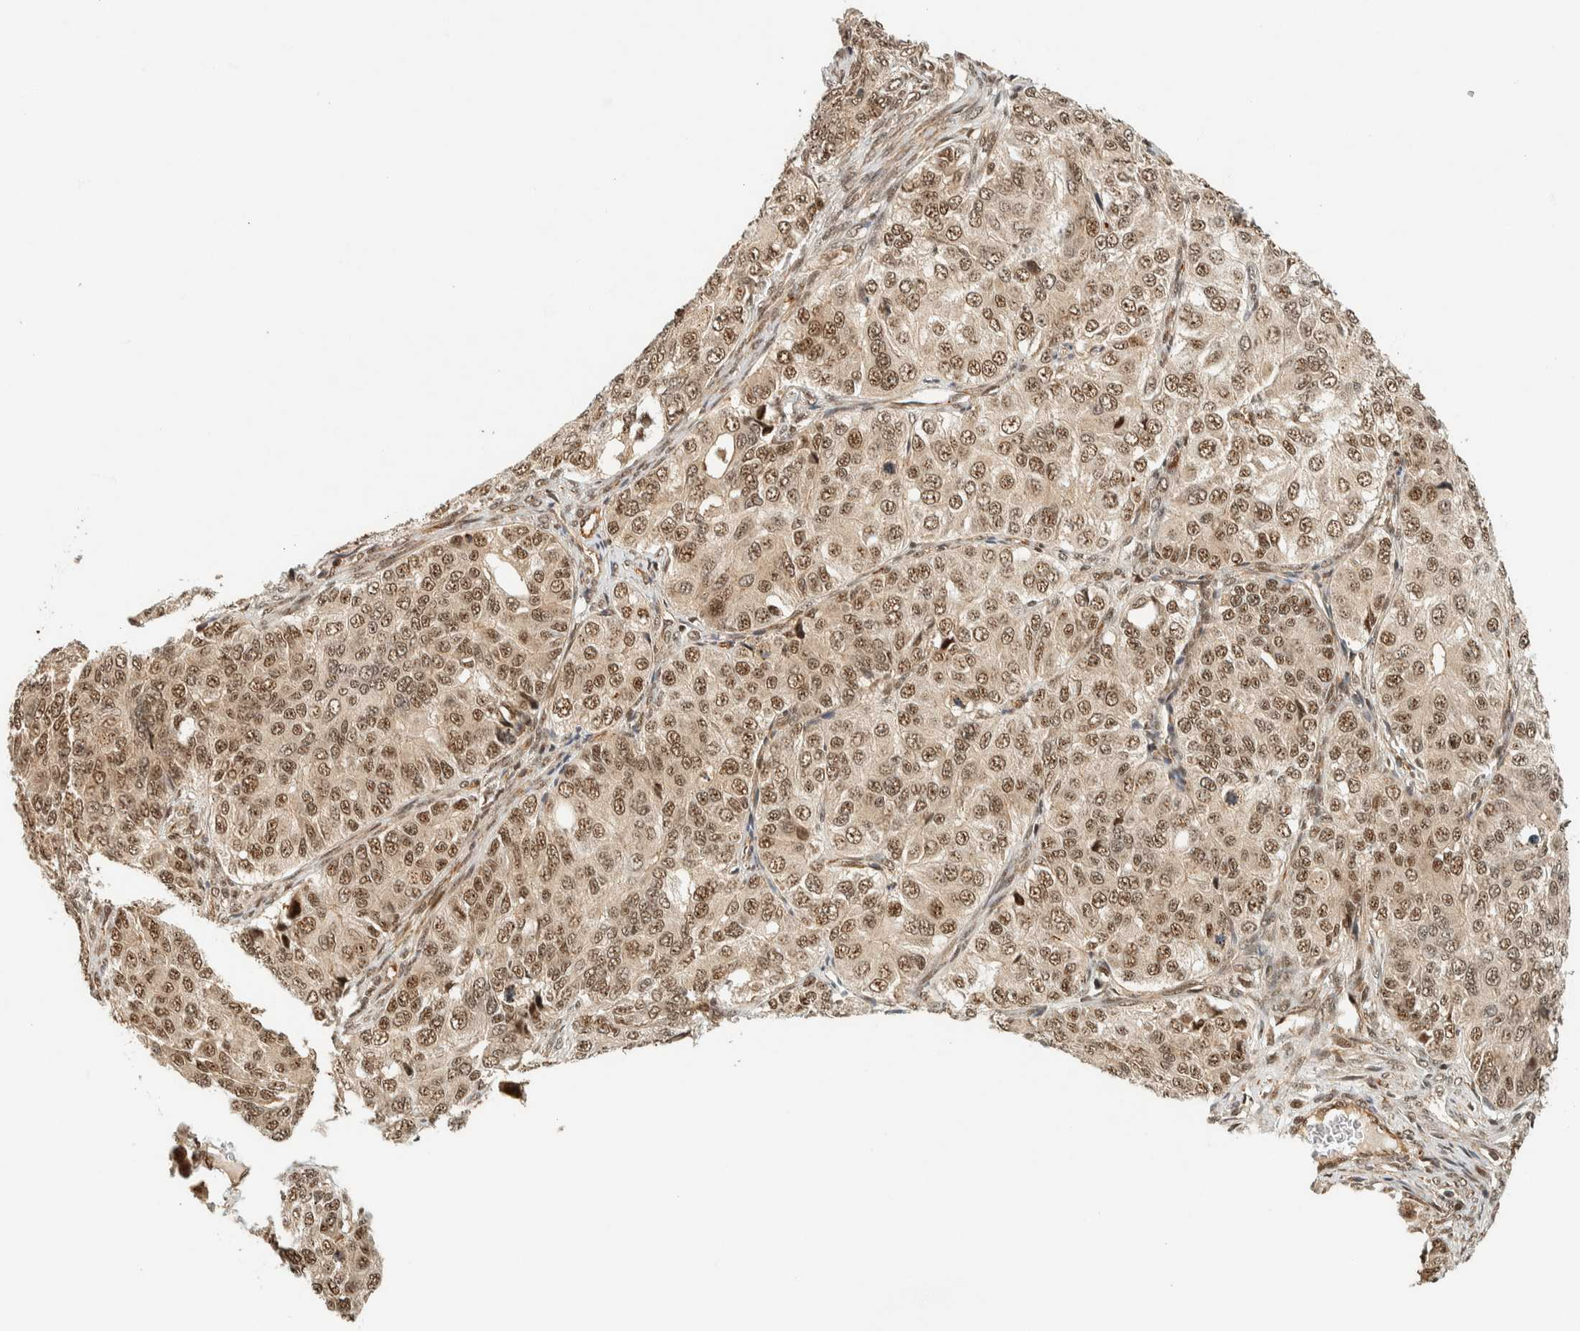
{"staining": {"intensity": "moderate", "quantity": ">75%", "location": "nuclear"}, "tissue": "ovarian cancer", "cell_type": "Tumor cells", "image_type": "cancer", "snomed": [{"axis": "morphology", "description": "Carcinoma, endometroid"}, {"axis": "topography", "description": "Ovary"}], "caption": "Immunohistochemistry photomicrograph of neoplastic tissue: human endometroid carcinoma (ovarian) stained using immunohistochemistry exhibits medium levels of moderate protein expression localized specifically in the nuclear of tumor cells, appearing as a nuclear brown color.", "gene": "SIK1", "patient": {"sex": "female", "age": 51}}